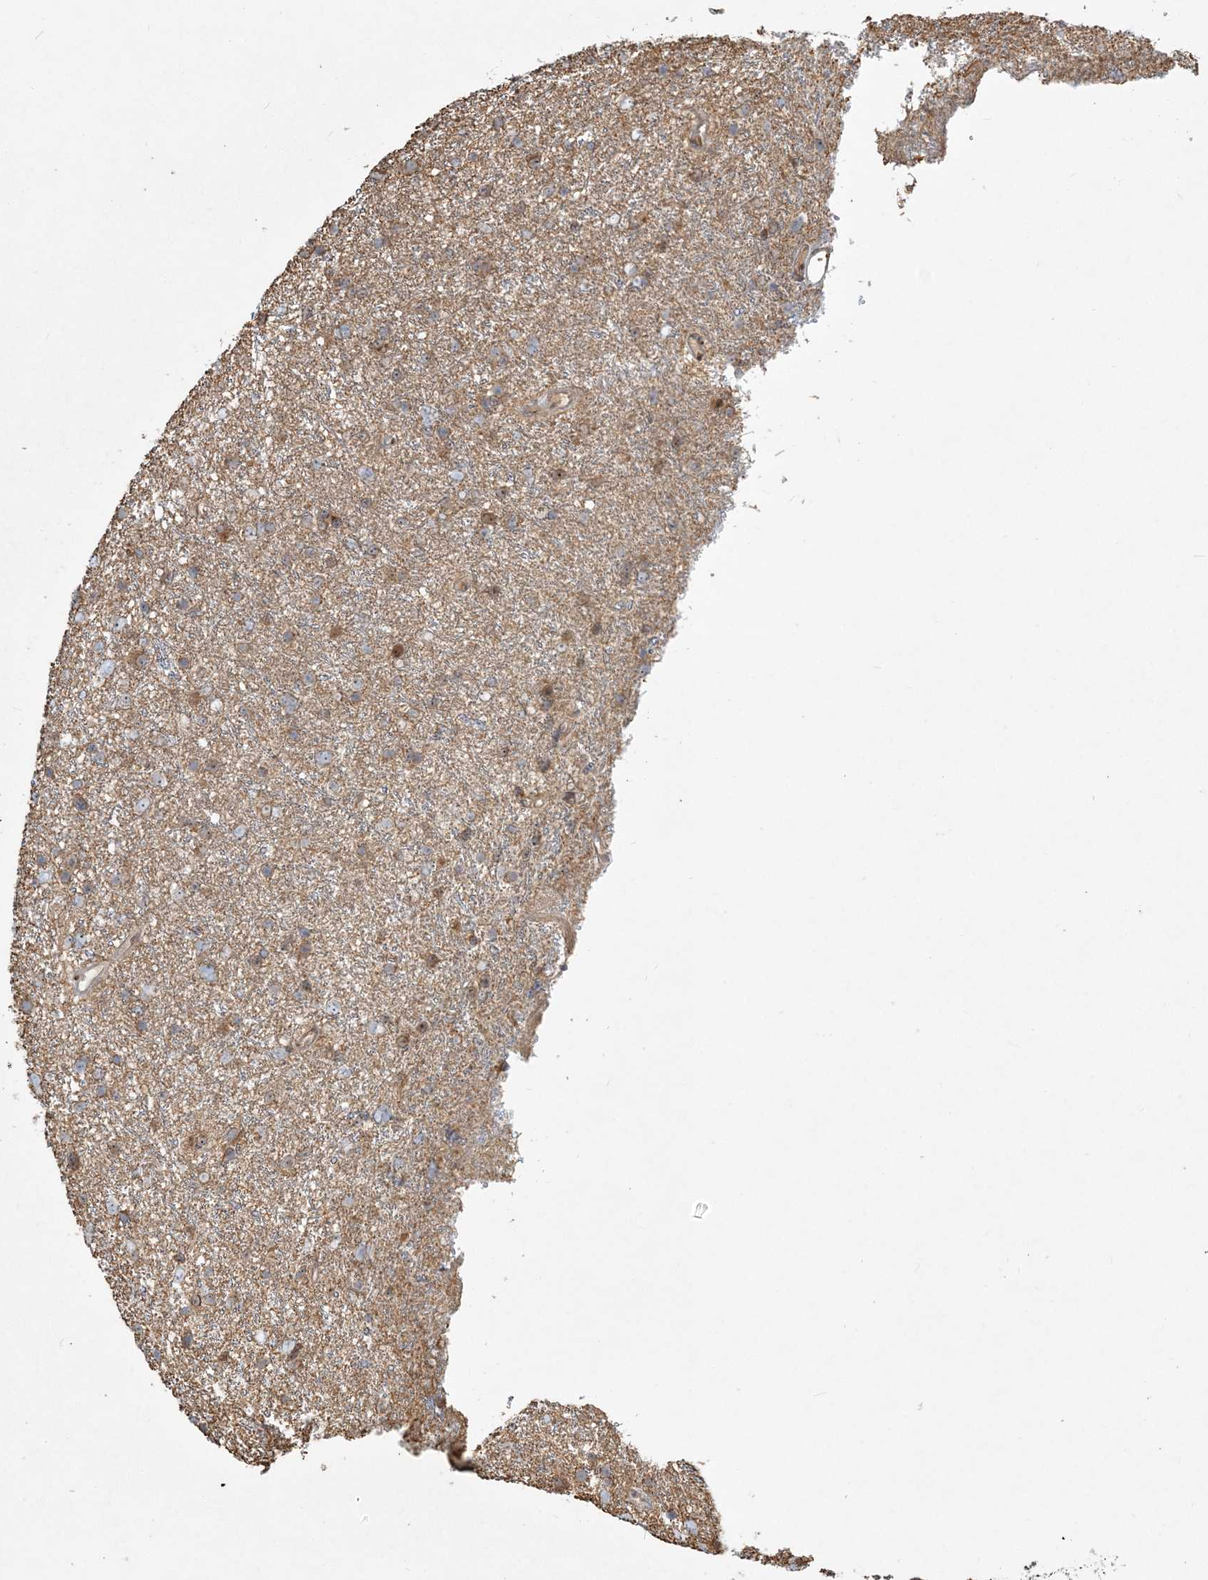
{"staining": {"intensity": "moderate", "quantity": "<25%", "location": "cytoplasmic/membranous"}, "tissue": "glioma", "cell_type": "Tumor cells", "image_type": "cancer", "snomed": [{"axis": "morphology", "description": "Glioma, malignant, Low grade"}, {"axis": "topography", "description": "Cerebral cortex"}], "caption": "There is low levels of moderate cytoplasmic/membranous expression in tumor cells of glioma, as demonstrated by immunohistochemical staining (brown color).", "gene": "AP1AR", "patient": {"sex": "female", "age": 39}}